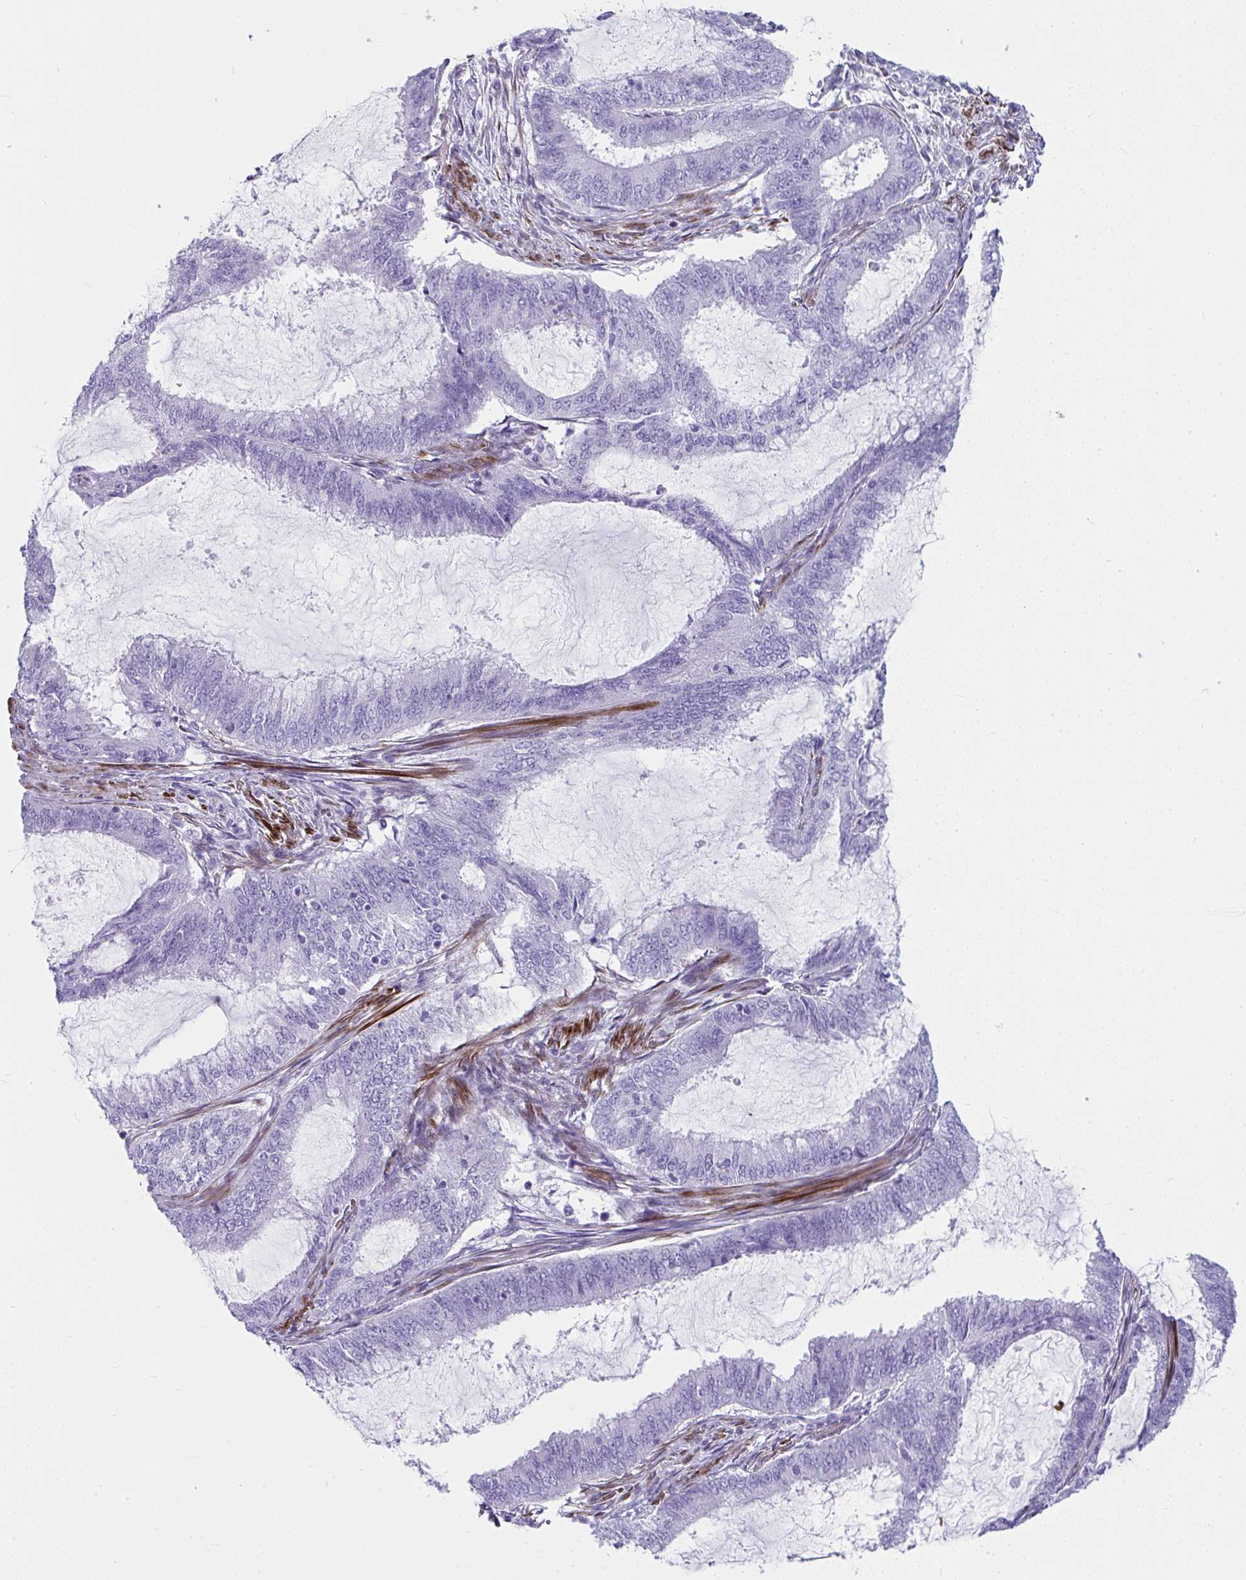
{"staining": {"intensity": "negative", "quantity": "none", "location": "none"}, "tissue": "endometrial cancer", "cell_type": "Tumor cells", "image_type": "cancer", "snomed": [{"axis": "morphology", "description": "Adenocarcinoma, NOS"}, {"axis": "topography", "description": "Endometrium"}], "caption": "A photomicrograph of adenocarcinoma (endometrial) stained for a protein exhibits no brown staining in tumor cells.", "gene": "GRXCR2", "patient": {"sex": "female", "age": 51}}